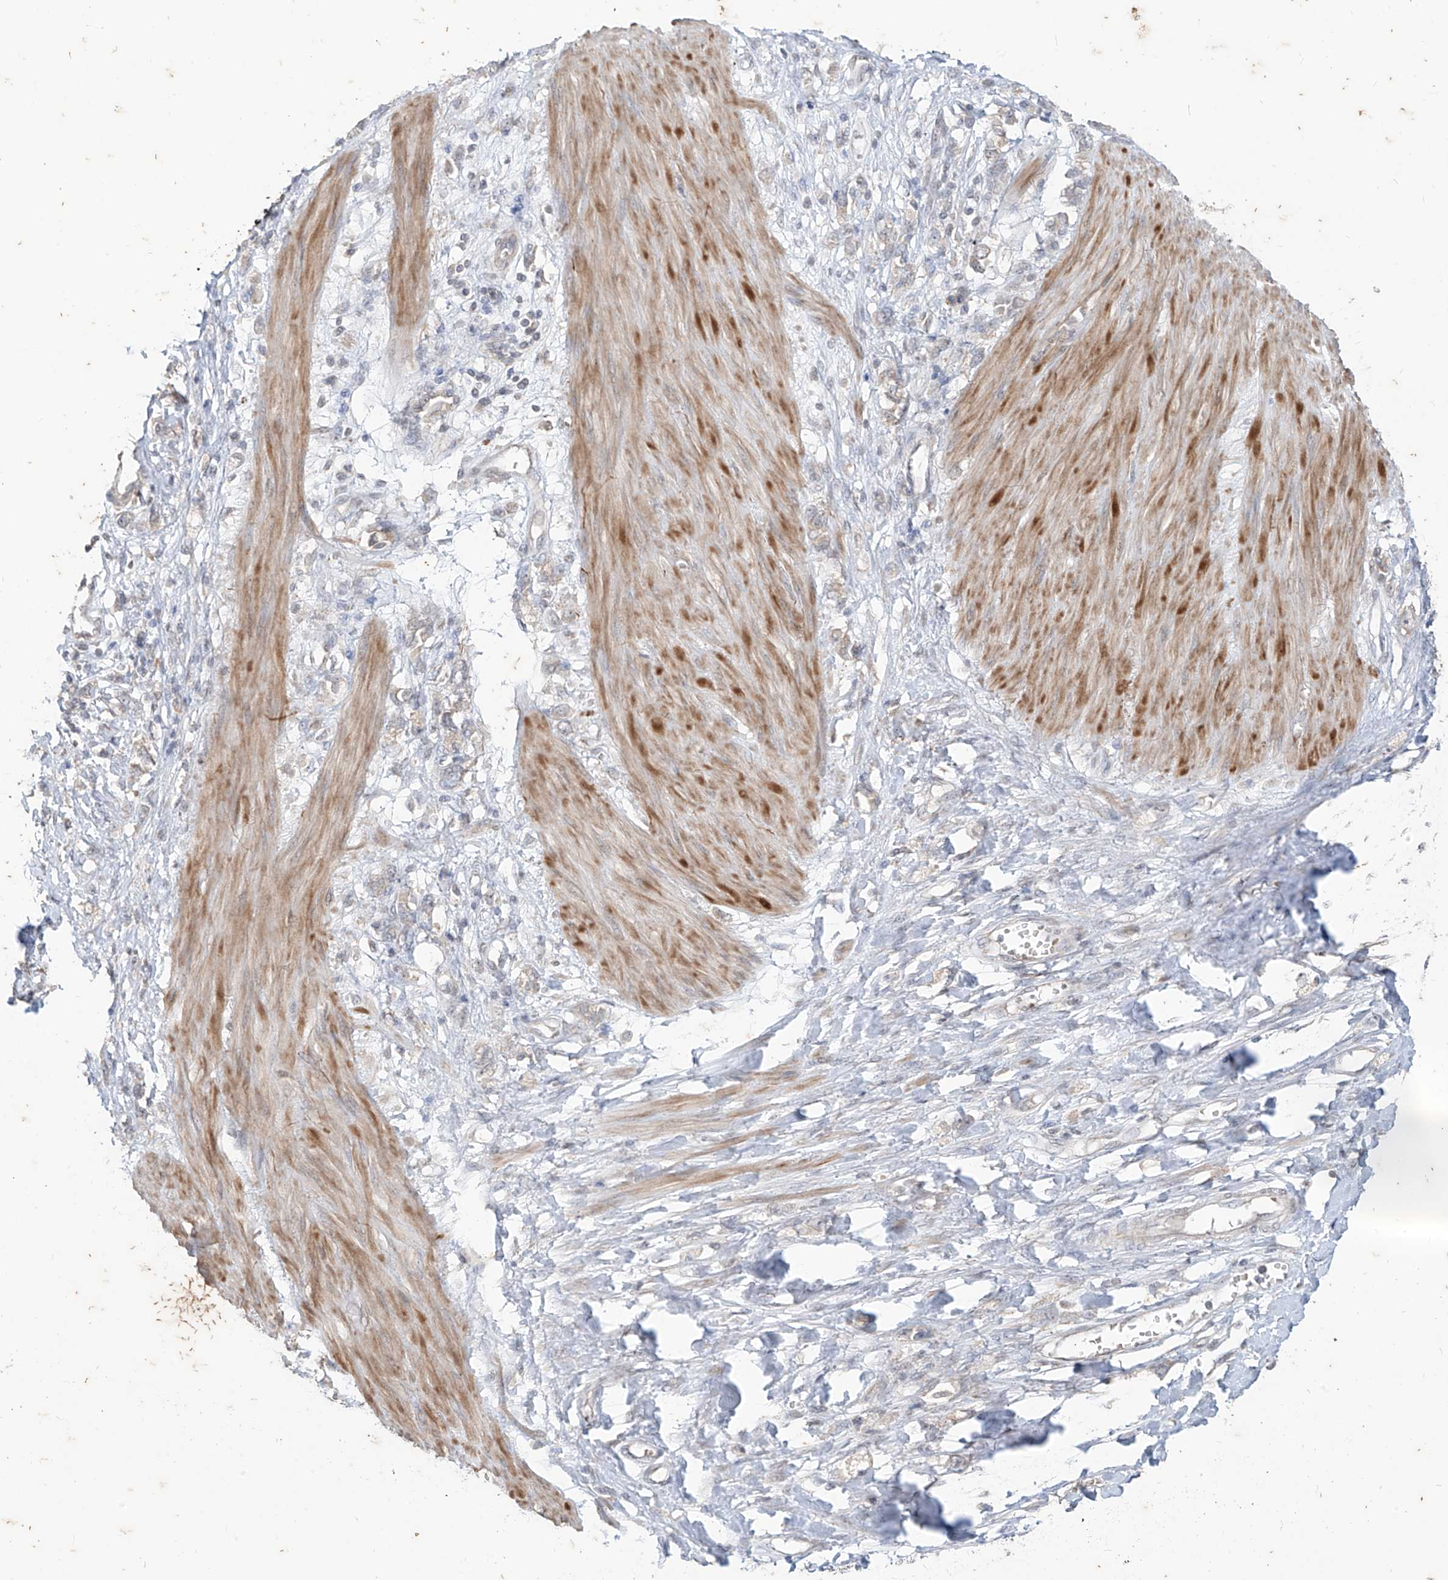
{"staining": {"intensity": "weak", "quantity": "<25%", "location": "cytoplasmic/membranous"}, "tissue": "stomach cancer", "cell_type": "Tumor cells", "image_type": "cancer", "snomed": [{"axis": "morphology", "description": "Adenocarcinoma, NOS"}, {"axis": "topography", "description": "Stomach"}], "caption": "Immunohistochemical staining of stomach adenocarcinoma reveals no significant expression in tumor cells.", "gene": "MTUS2", "patient": {"sex": "female", "age": 76}}